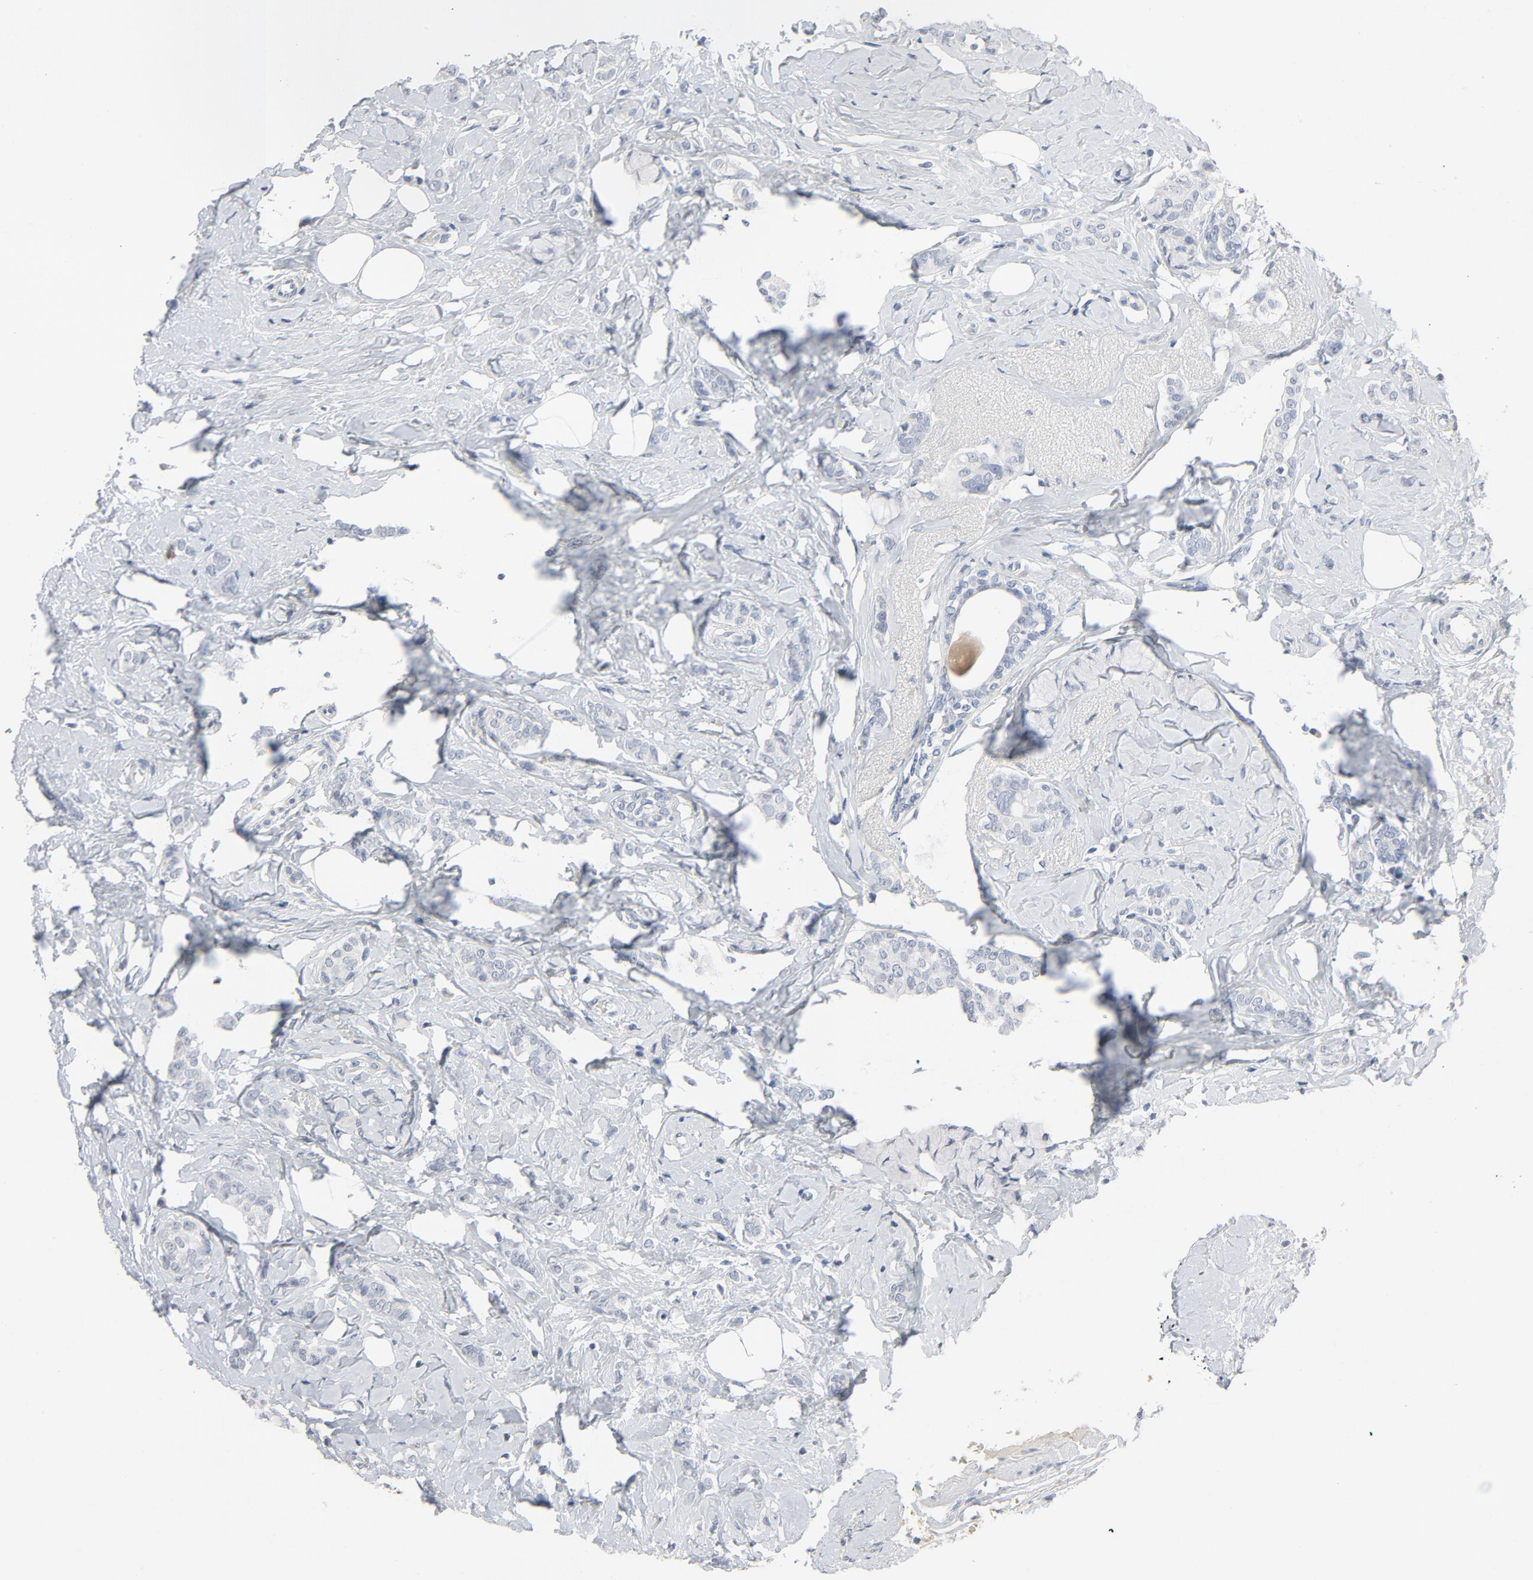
{"staining": {"intensity": "negative", "quantity": "none", "location": "none"}, "tissue": "breast cancer", "cell_type": "Tumor cells", "image_type": "cancer", "snomed": [{"axis": "morphology", "description": "Lobular carcinoma"}, {"axis": "topography", "description": "Breast"}], "caption": "Tumor cells are negative for protein expression in human lobular carcinoma (breast).", "gene": "ZCCHC13", "patient": {"sex": "female", "age": 60}}